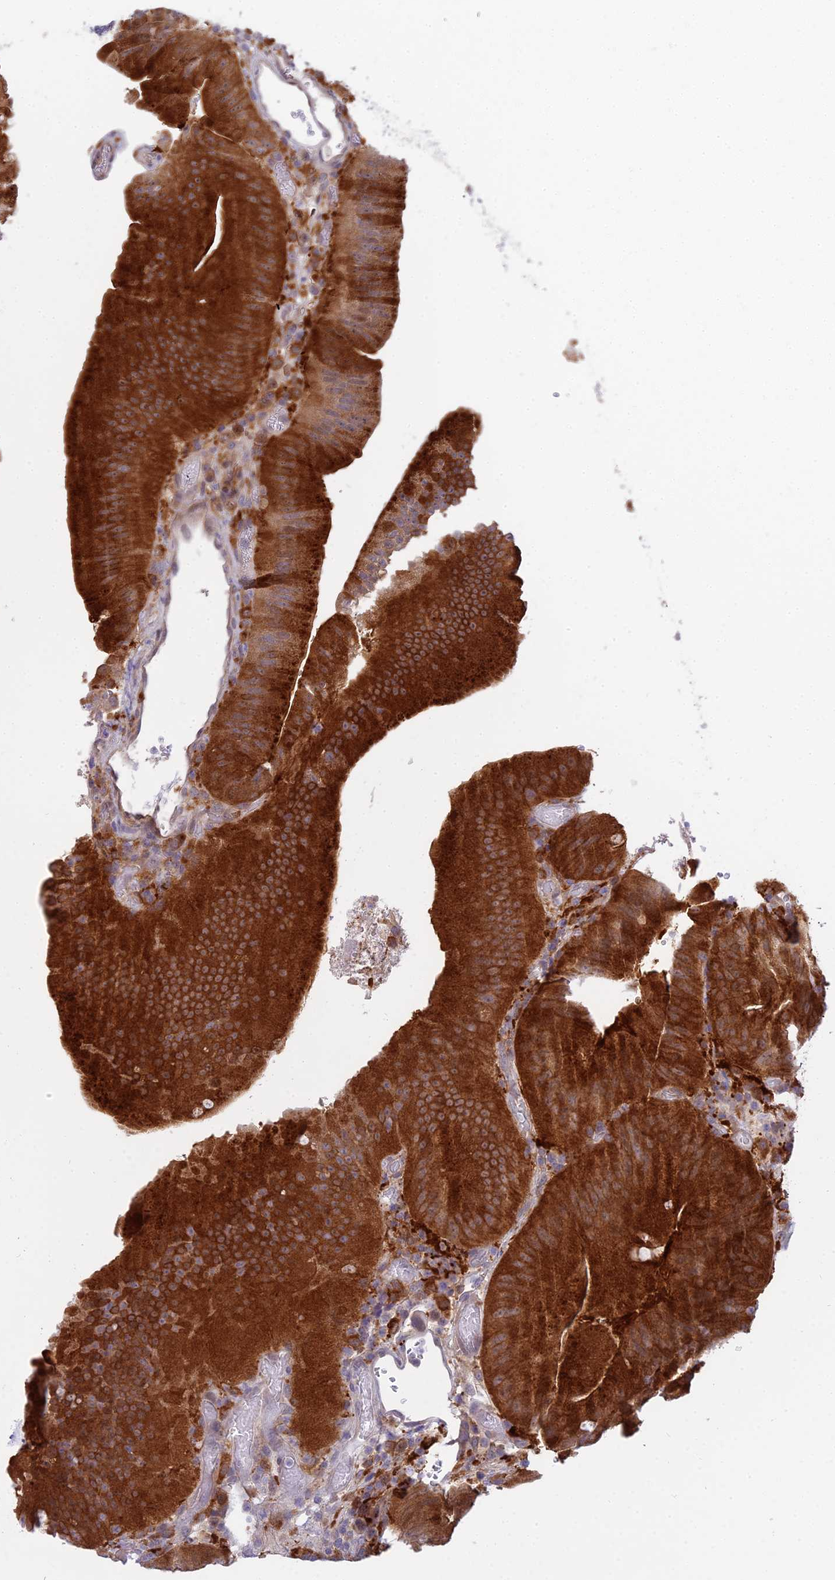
{"staining": {"intensity": "strong", "quantity": ">75%", "location": "cytoplasmic/membranous"}, "tissue": "colorectal cancer", "cell_type": "Tumor cells", "image_type": "cancer", "snomed": [{"axis": "morphology", "description": "Adenocarcinoma, NOS"}, {"axis": "topography", "description": "Colon"}], "caption": "An image of adenocarcinoma (colorectal) stained for a protein exhibits strong cytoplasmic/membranous brown staining in tumor cells.", "gene": "UBE2G1", "patient": {"sex": "female", "age": 43}}